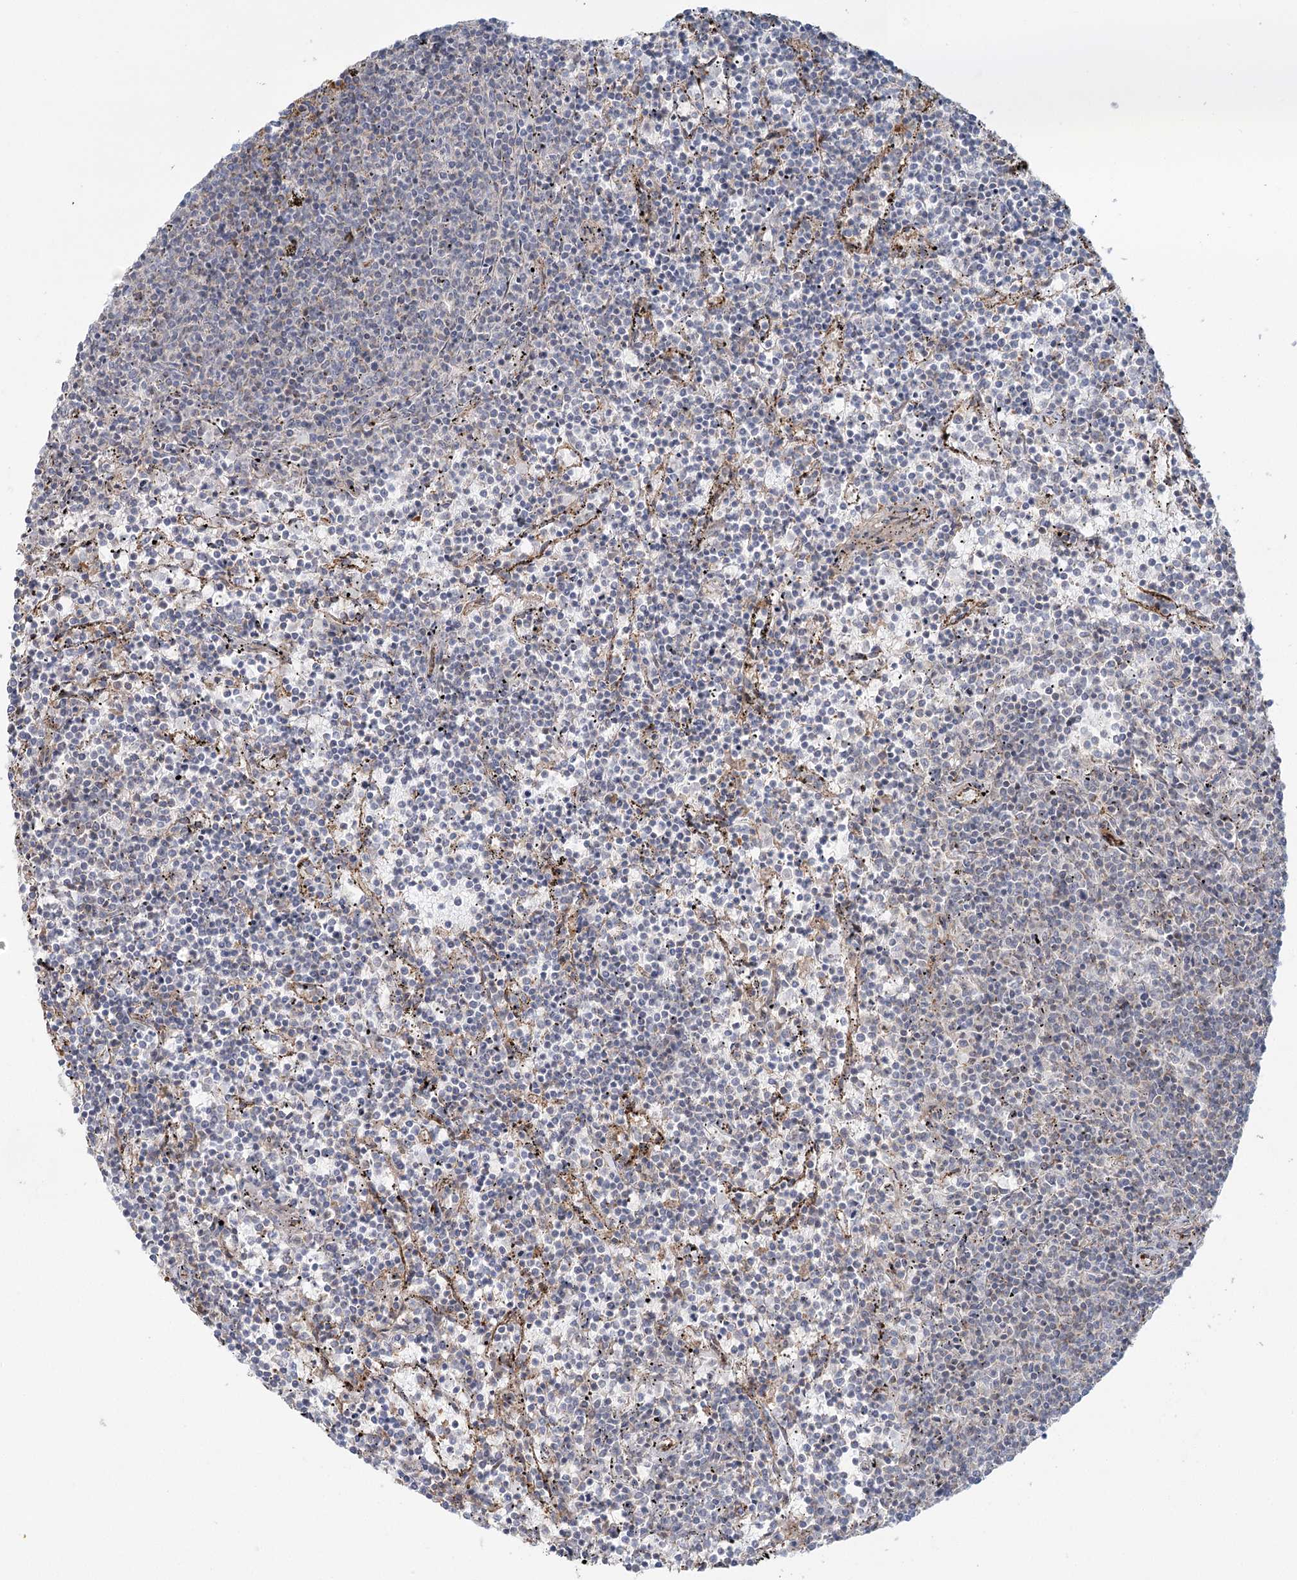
{"staining": {"intensity": "negative", "quantity": "none", "location": "none"}, "tissue": "lymphoma", "cell_type": "Tumor cells", "image_type": "cancer", "snomed": [{"axis": "morphology", "description": "Malignant lymphoma, non-Hodgkin's type, Low grade"}, {"axis": "topography", "description": "Spleen"}], "caption": "This micrograph is of low-grade malignant lymphoma, non-Hodgkin's type stained with immunohistochemistry to label a protein in brown with the nuclei are counter-stained blue. There is no expression in tumor cells.", "gene": "KBTBD4", "patient": {"sex": "female", "age": 50}}